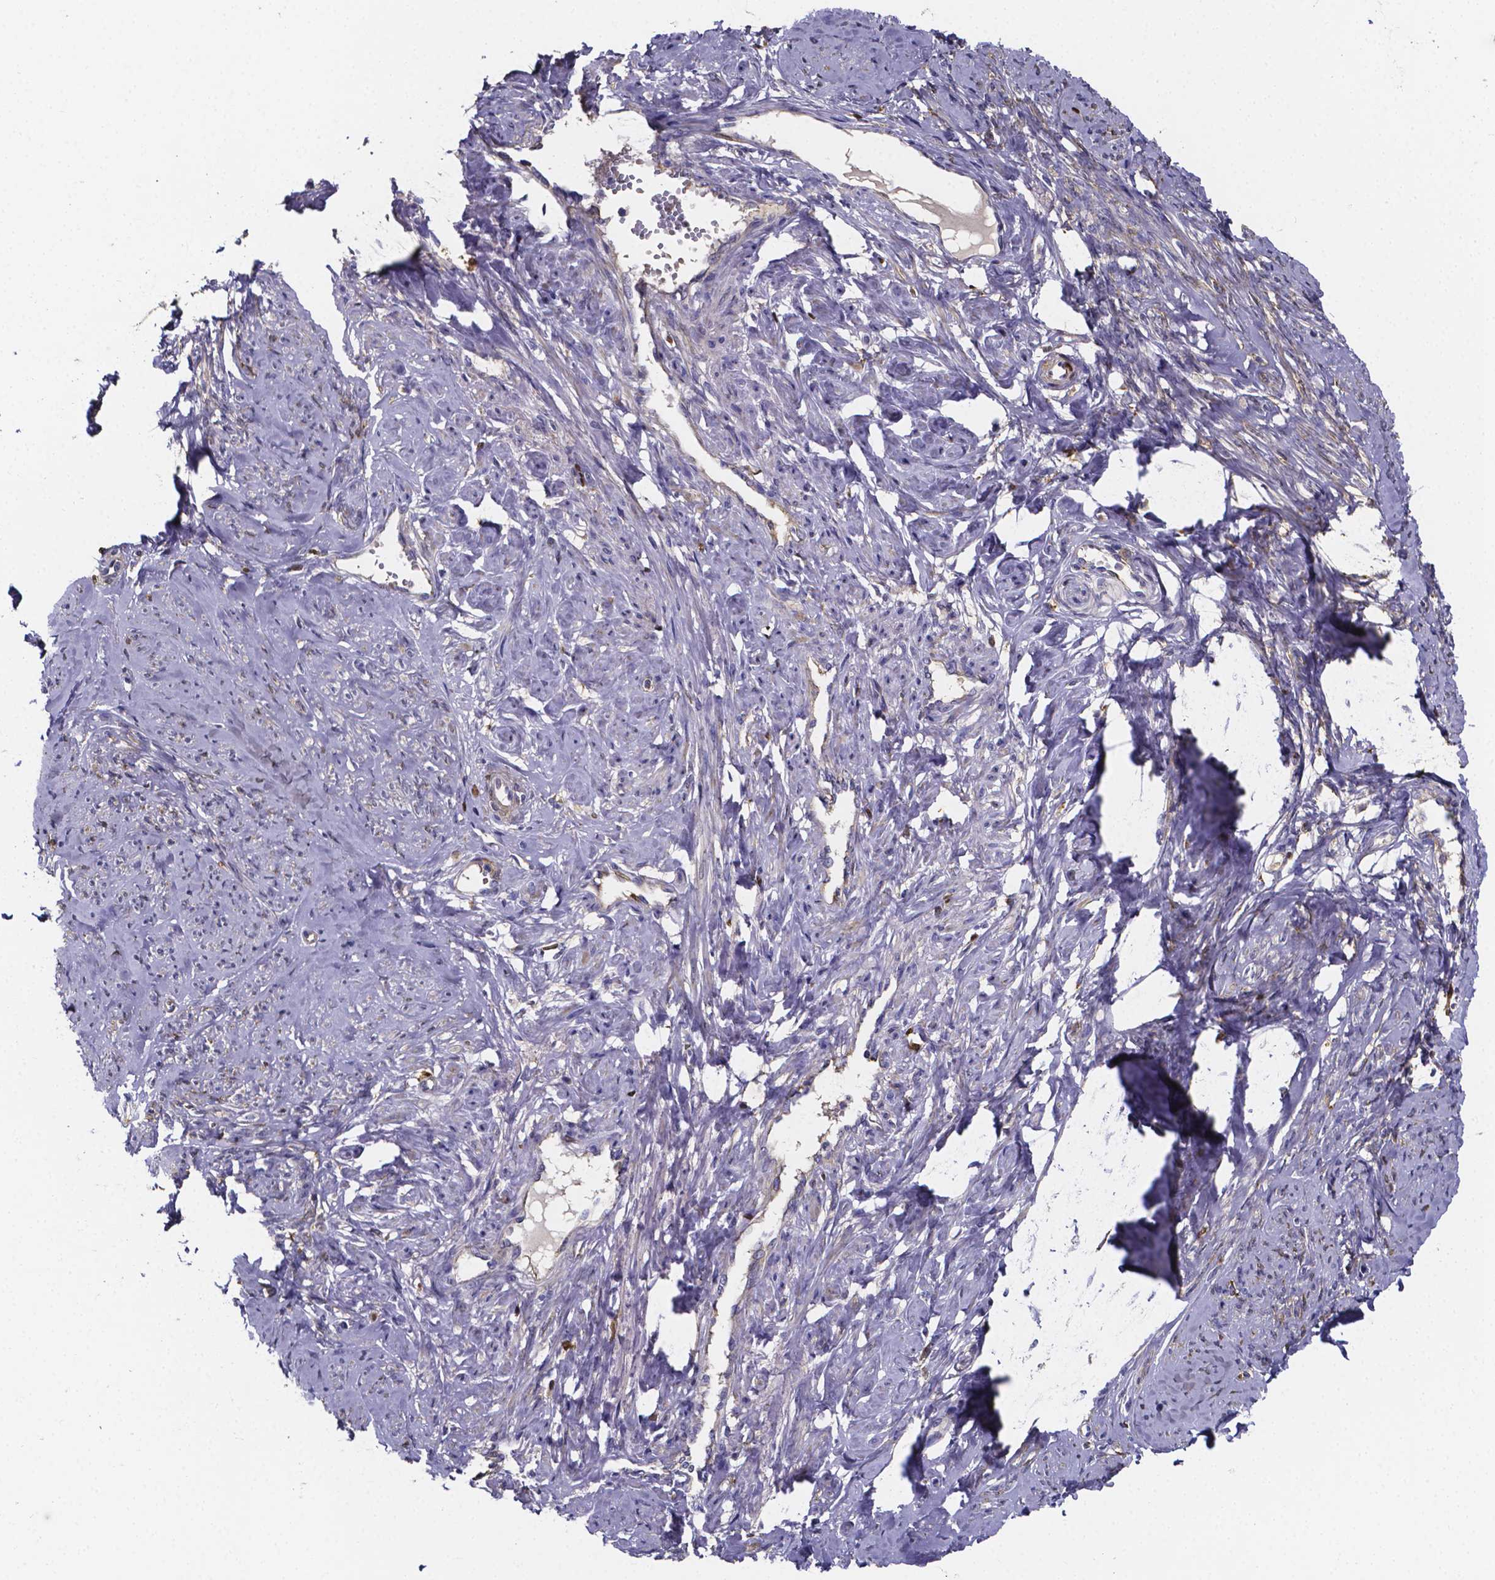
{"staining": {"intensity": "negative", "quantity": "none", "location": "none"}, "tissue": "smooth muscle", "cell_type": "Smooth muscle cells", "image_type": "normal", "snomed": [{"axis": "morphology", "description": "Normal tissue, NOS"}, {"axis": "topography", "description": "Smooth muscle"}], "caption": "An IHC photomicrograph of unremarkable smooth muscle is shown. There is no staining in smooth muscle cells of smooth muscle.", "gene": "SFRP4", "patient": {"sex": "female", "age": 48}}